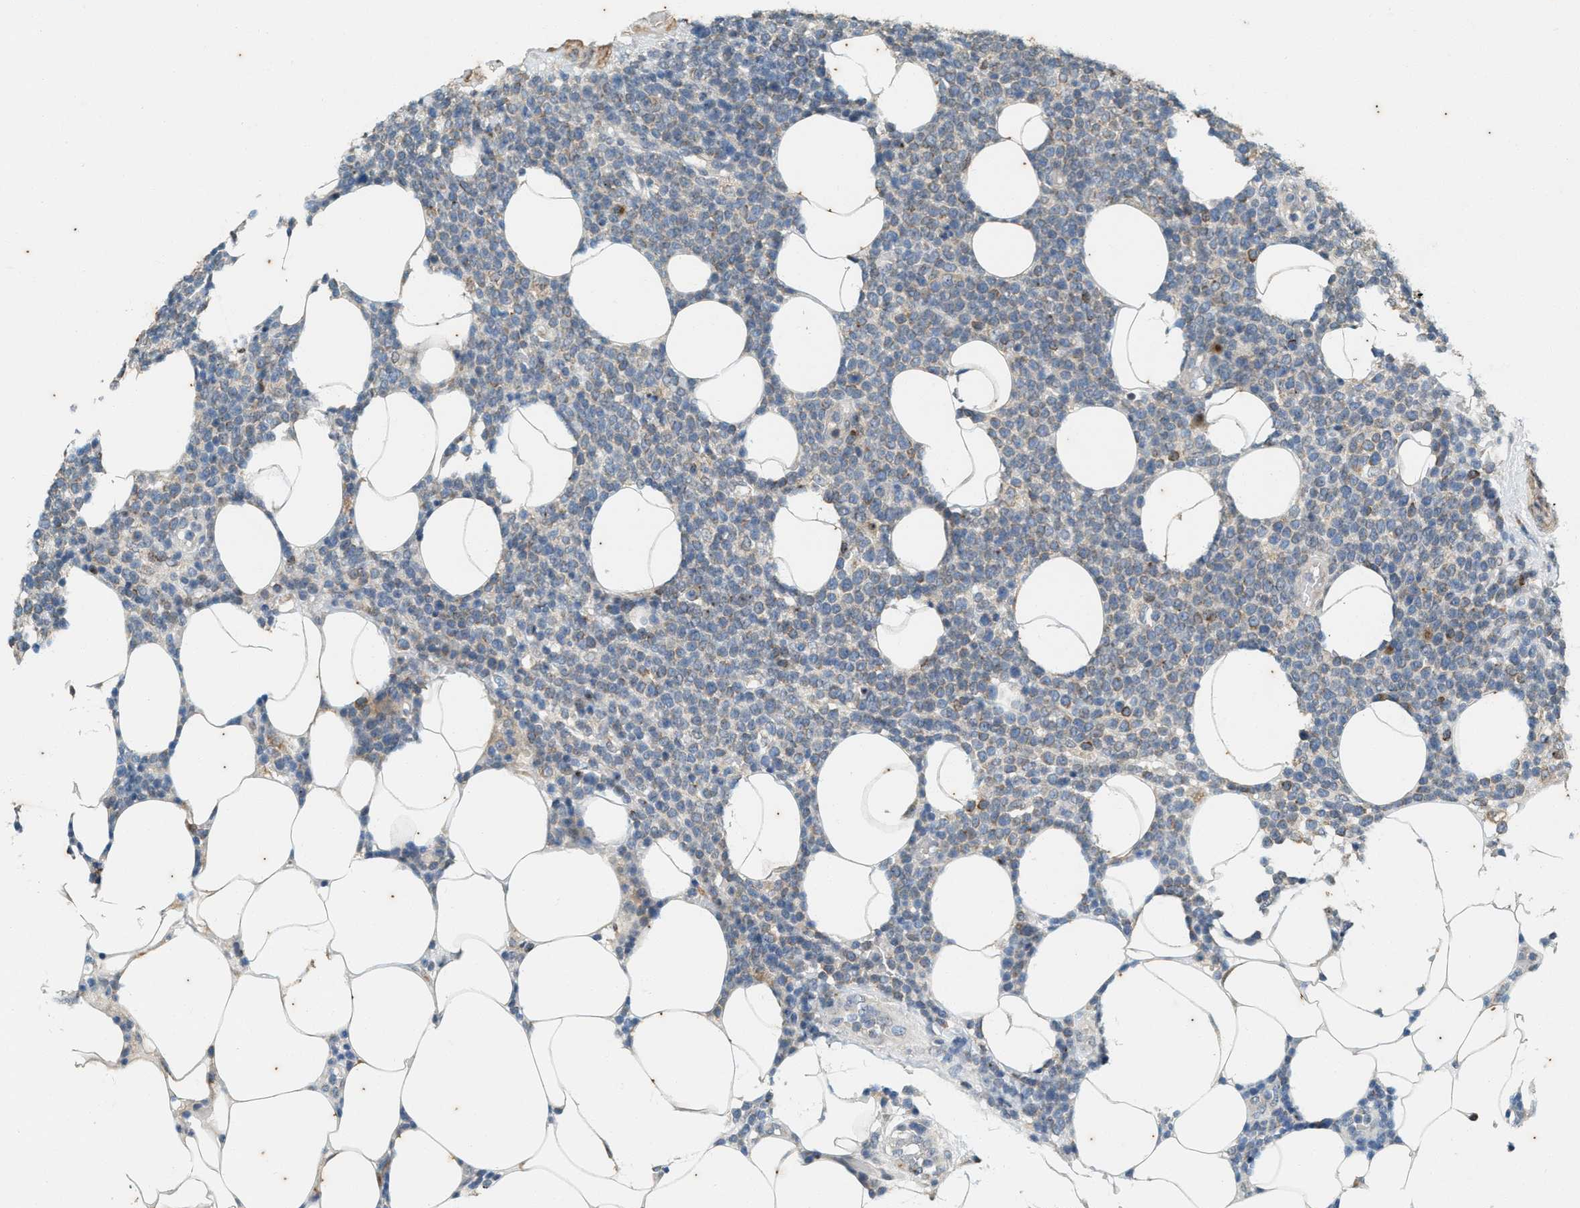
{"staining": {"intensity": "moderate", "quantity": "<25%", "location": "cytoplasmic/membranous"}, "tissue": "lymphoma", "cell_type": "Tumor cells", "image_type": "cancer", "snomed": [{"axis": "morphology", "description": "Malignant lymphoma, non-Hodgkin's type, High grade"}, {"axis": "topography", "description": "Lymph node"}], "caption": "Moderate cytoplasmic/membranous protein staining is seen in about <25% of tumor cells in lymphoma. (DAB (3,3'-diaminobenzidine) IHC, brown staining for protein, blue staining for nuclei).", "gene": "CHPF2", "patient": {"sex": "male", "age": 61}}